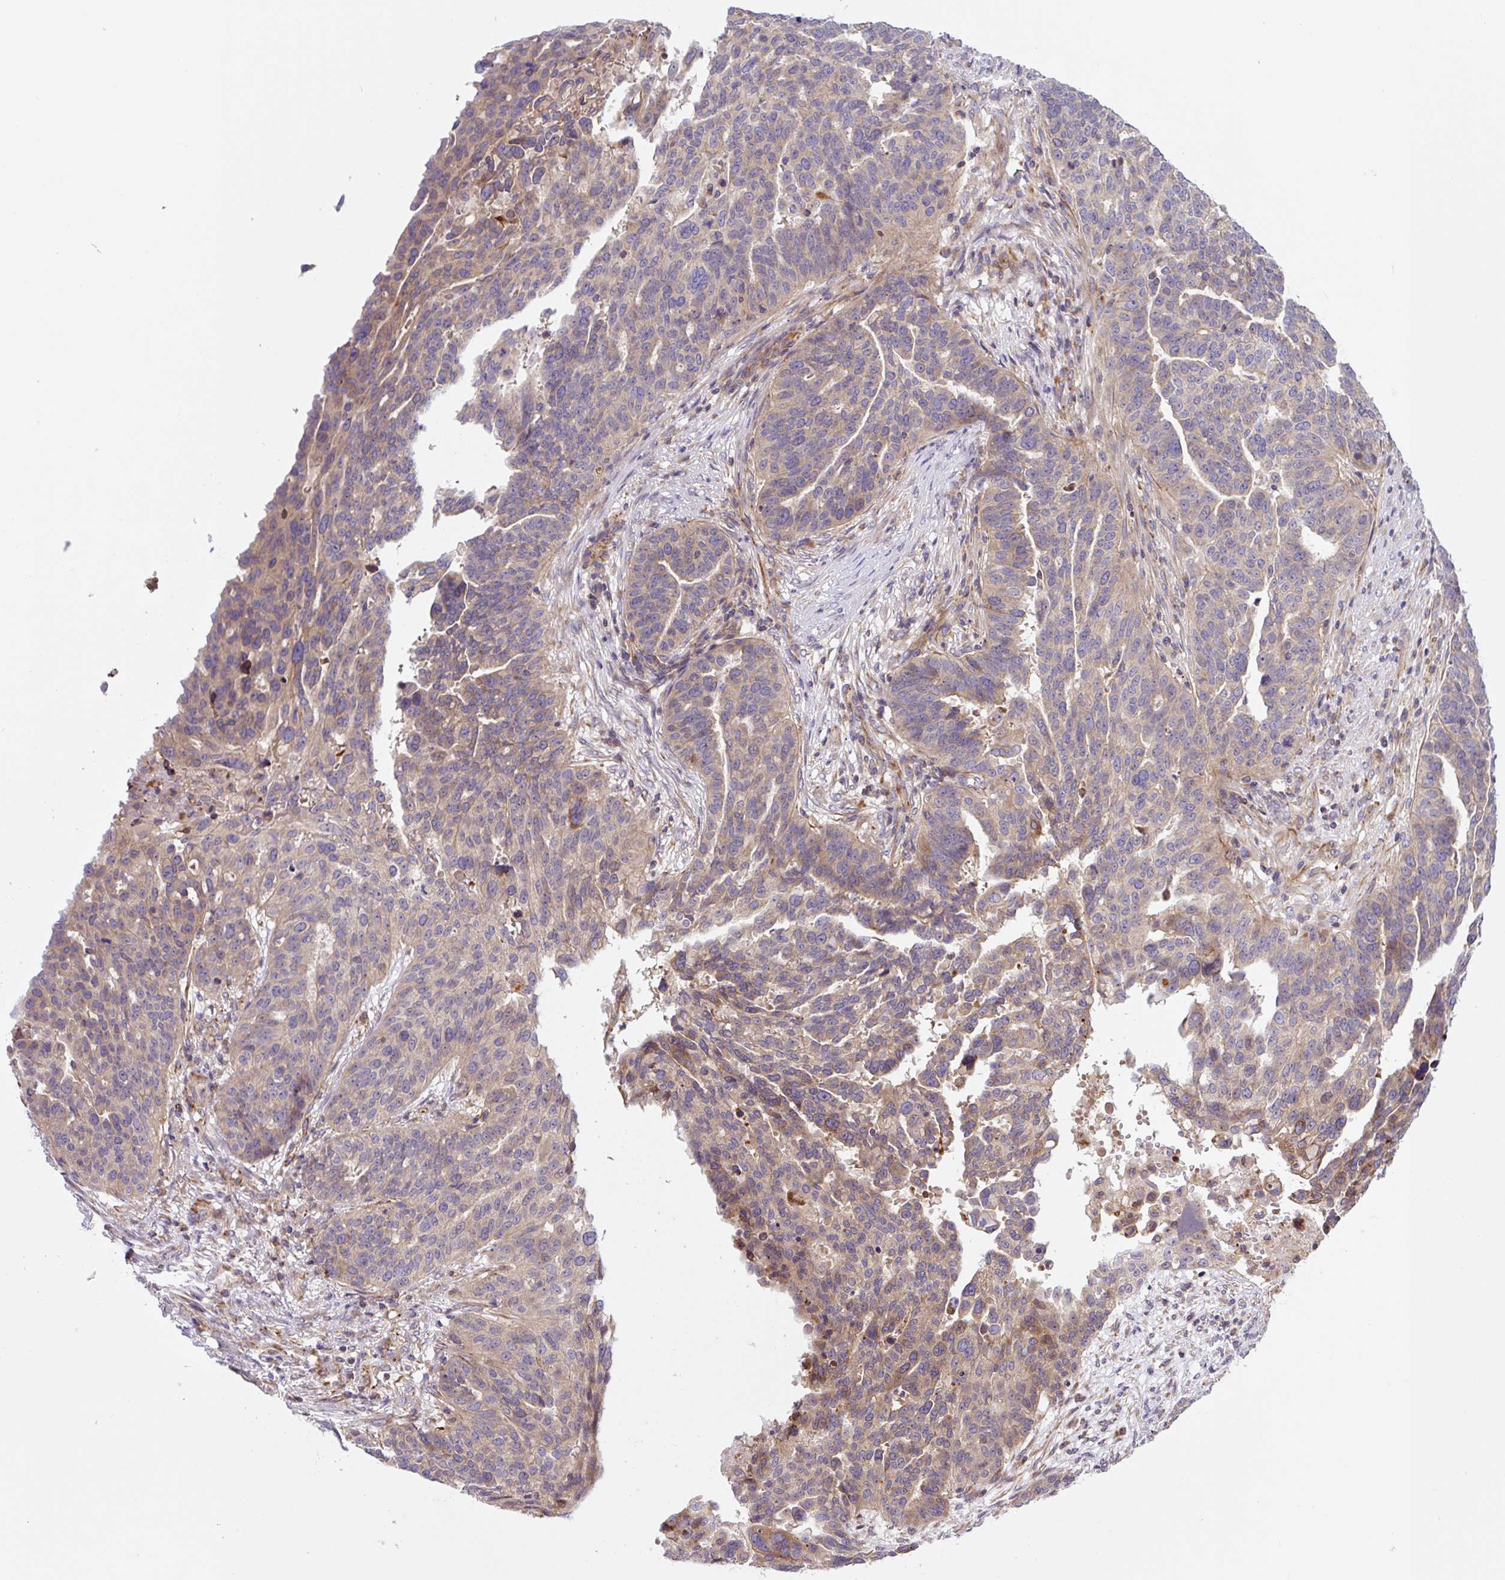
{"staining": {"intensity": "weak", "quantity": "<25%", "location": "cytoplasmic/membranous"}, "tissue": "ovarian cancer", "cell_type": "Tumor cells", "image_type": "cancer", "snomed": [{"axis": "morphology", "description": "Cystadenocarcinoma, serous, NOS"}, {"axis": "topography", "description": "Ovary"}], "caption": "Tumor cells are negative for brown protein staining in serous cystadenocarcinoma (ovarian). The staining was performed using DAB (3,3'-diaminobenzidine) to visualize the protein expression in brown, while the nuclei were stained in blue with hematoxylin (Magnification: 20x).", "gene": "APOBEC3D", "patient": {"sex": "female", "age": 59}}